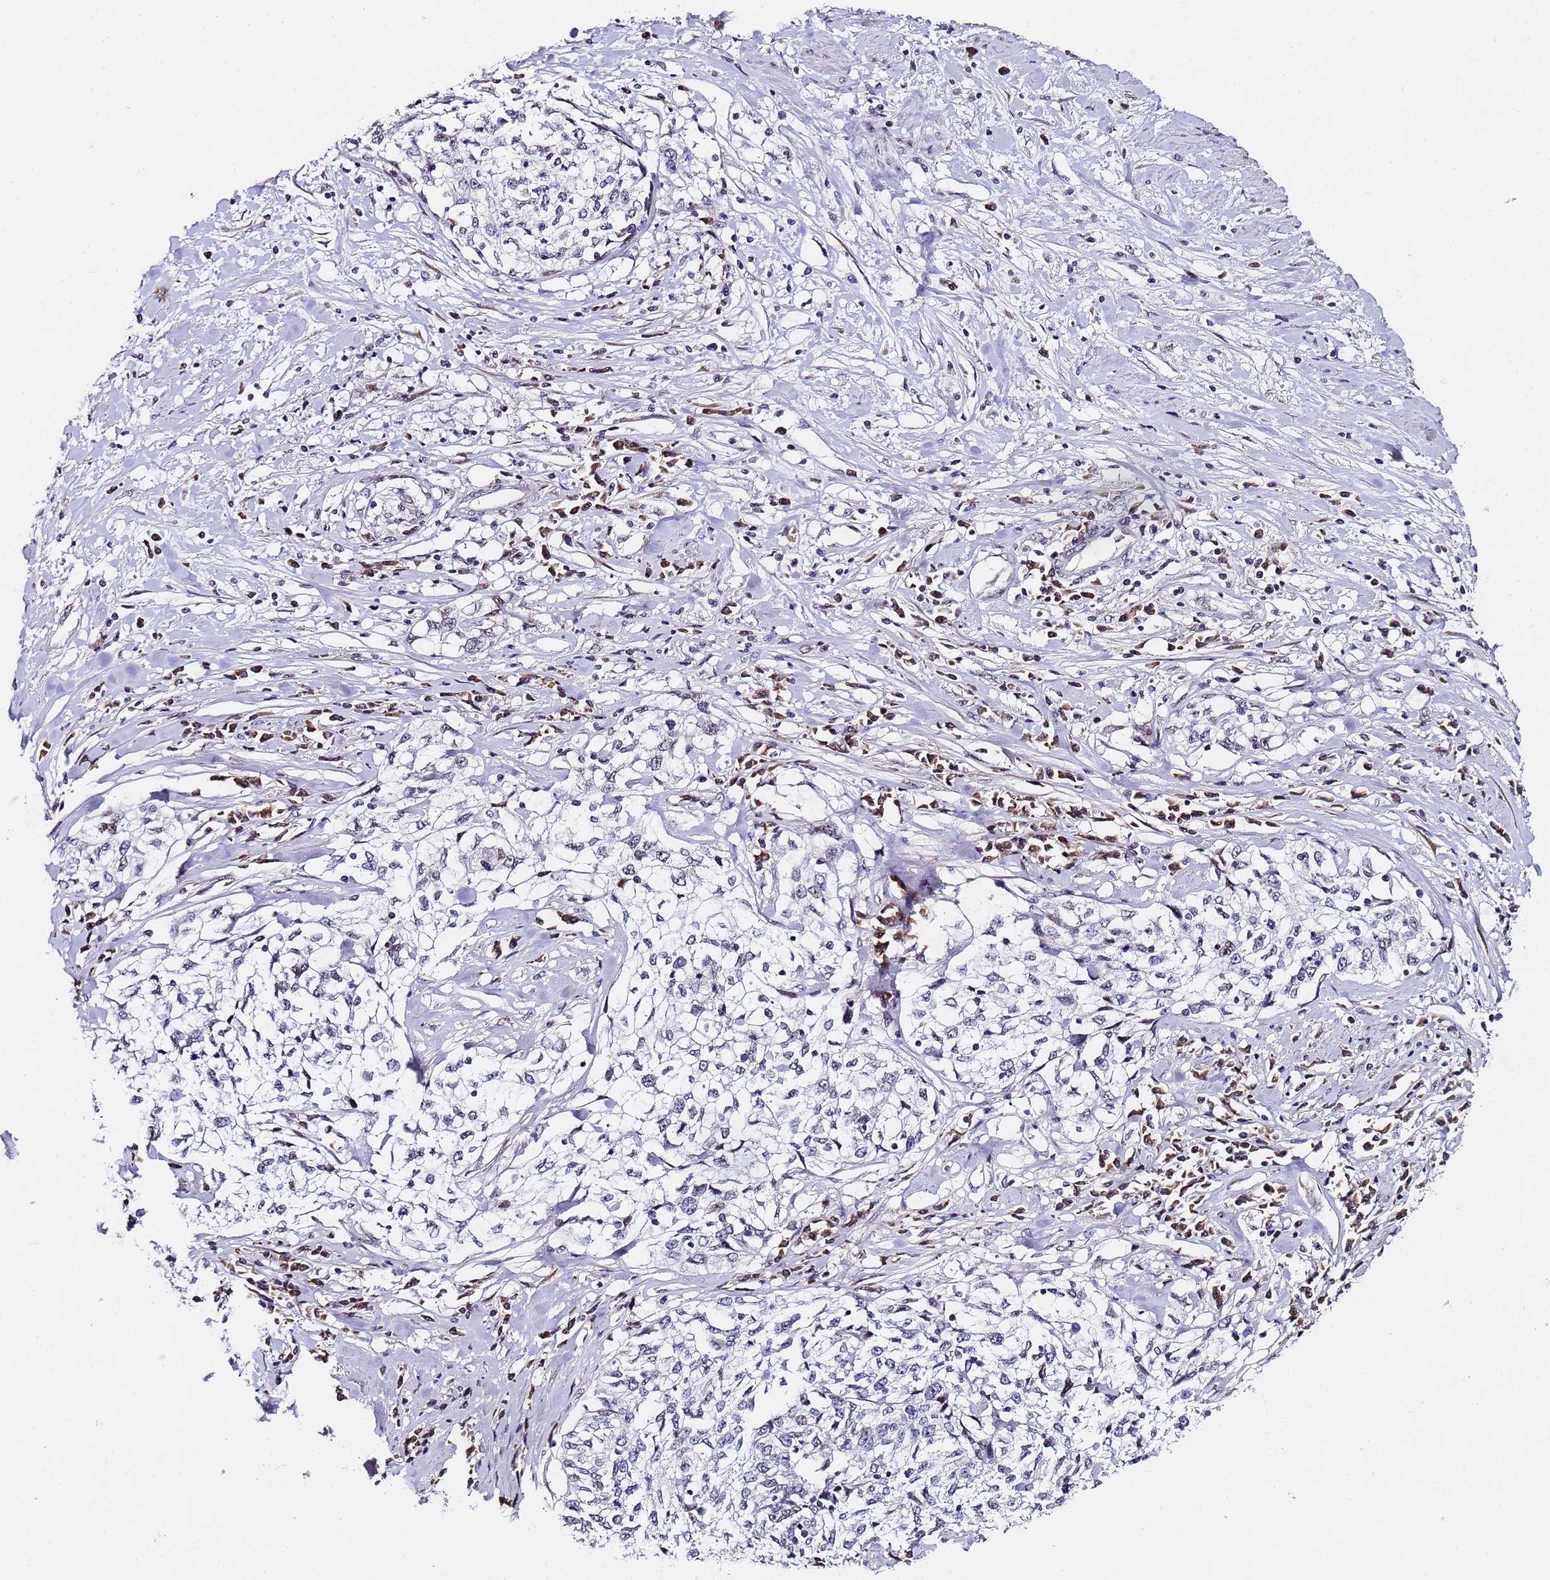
{"staining": {"intensity": "negative", "quantity": "none", "location": "none"}, "tissue": "cervical cancer", "cell_type": "Tumor cells", "image_type": "cancer", "snomed": [{"axis": "morphology", "description": "Squamous cell carcinoma, NOS"}, {"axis": "topography", "description": "Cervix"}], "caption": "Tumor cells are negative for brown protein staining in cervical squamous cell carcinoma.", "gene": "FNBP4", "patient": {"sex": "female", "age": 57}}